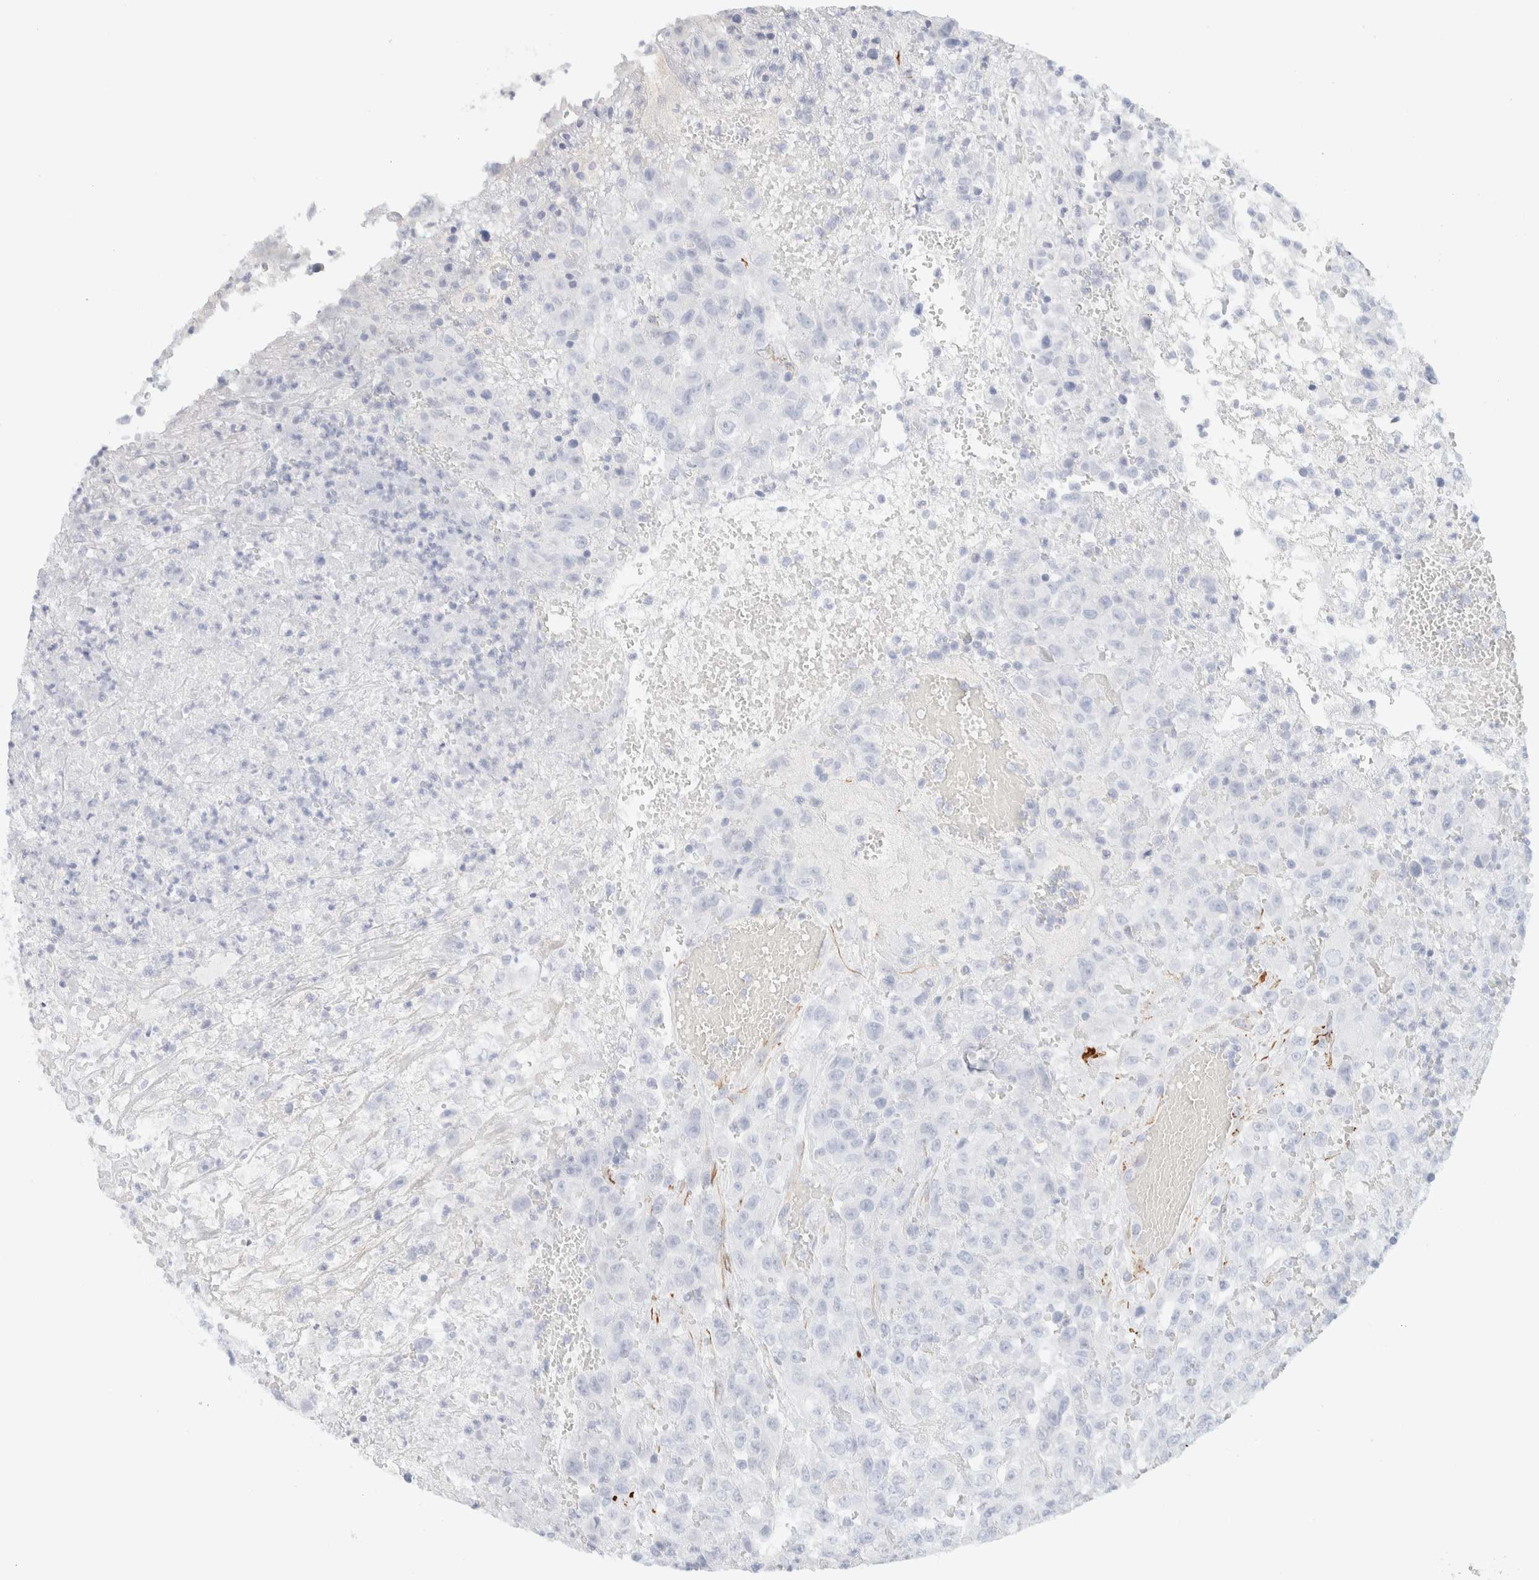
{"staining": {"intensity": "negative", "quantity": "none", "location": "none"}, "tissue": "urothelial cancer", "cell_type": "Tumor cells", "image_type": "cancer", "snomed": [{"axis": "morphology", "description": "Urothelial carcinoma, High grade"}, {"axis": "topography", "description": "Urinary bladder"}], "caption": "Protein analysis of urothelial cancer exhibits no significant staining in tumor cells.", "gene": "AFMID", "patient": {"sex": "male", "age": 46}}